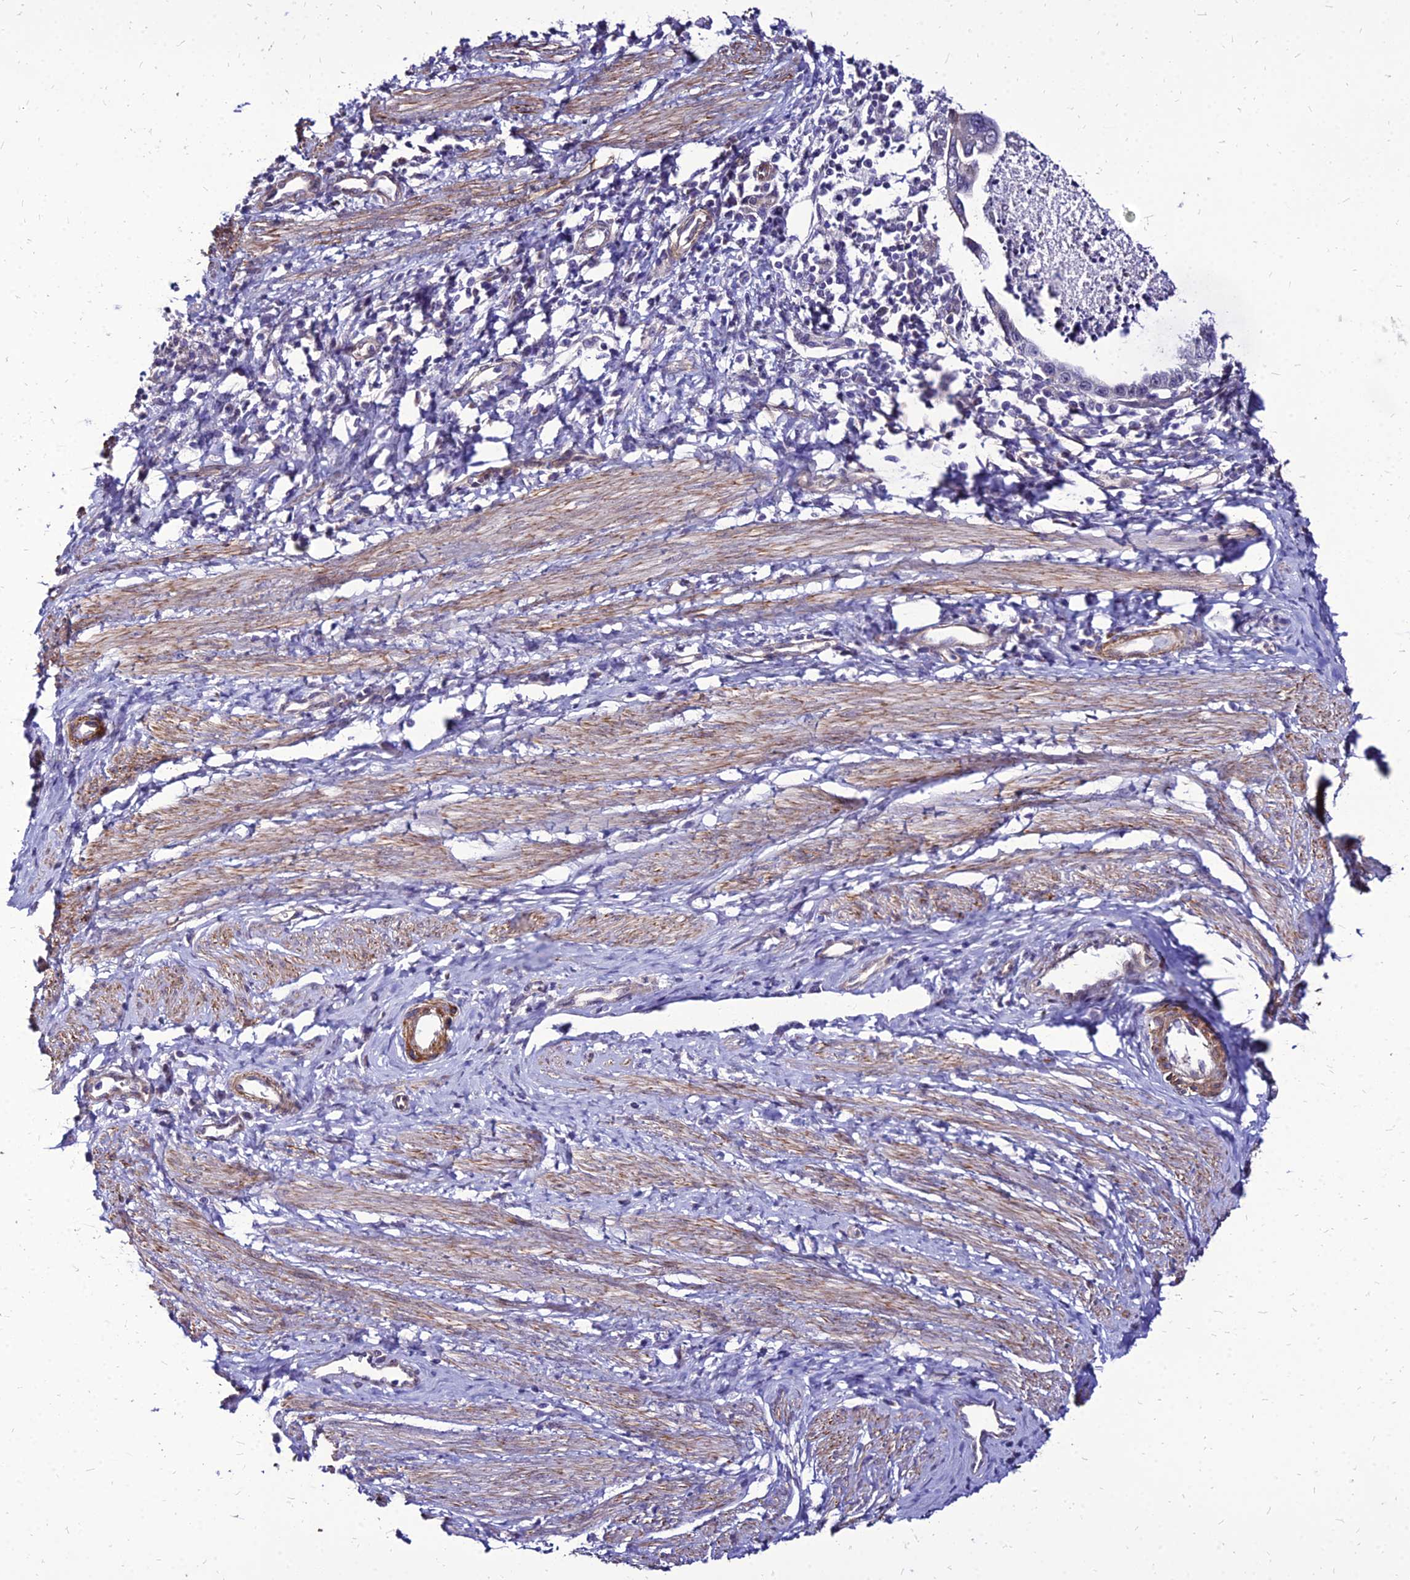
{"staining": {"intensity": "negative", "quantity": "none", "location": "none"}, "tissue": "cervical cancer", "cell_type": "Tumor cells", "image_type": "cancer", "snomed": [{"axis": "morphology", "description": "Adenocarcinoma, NOS"}, {"axis": "topography", "description": "Cervix"}], "caption": "Protein analysis of cervical cancer demonstrates no significant staining in tumor cells.", "gene": "YEATS2", "patient": {"sex": "female", "age": 36}}